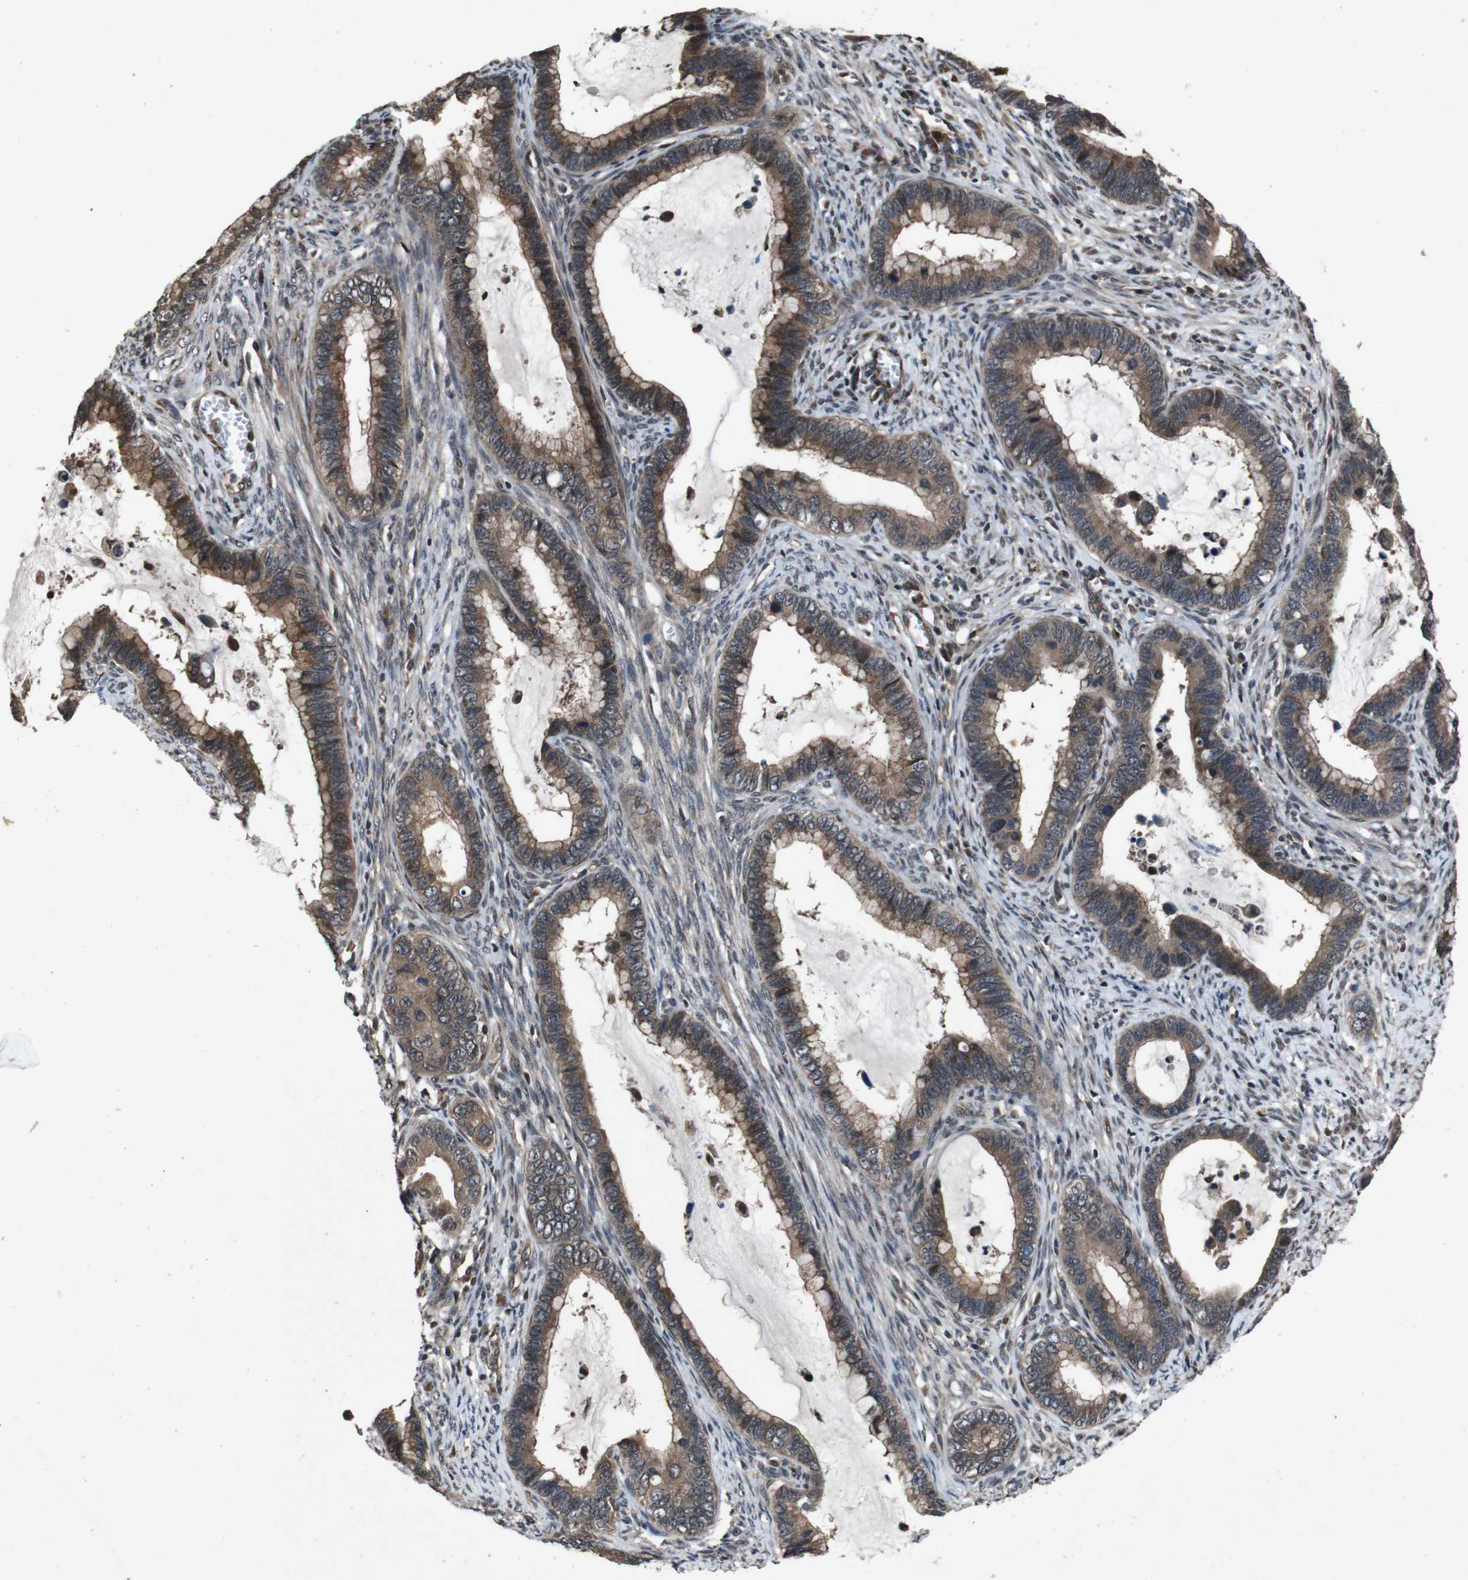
{"staining": {"intensity": "moderate", "quantity": ">75%", "location": "cytoplasmic/membranous,nuclear"}, "tissue": "cervical cancer", "cell_type": "Tumor cells", "image_type": "cancer", "snomed": [{"axis": "morphology", "description": "Adenocarcinoma, NOS"}, {"axis": "topography", "description": "Cervix"}], "caption": "Immunohistochemistry of human cervical cancer reveals medium levels of moderate cytoplasmic/membranous and nuclear expression in approximately >75% of tumor cells. The protein of interest is stained brown, and the nuclei are stained in blue (DAB (3,3'-diaminobenzidine) IHC with brightfield microscopy, high magnification).", "gene": "SOCS1", "patient": {"sex": "female", "age": 44}}